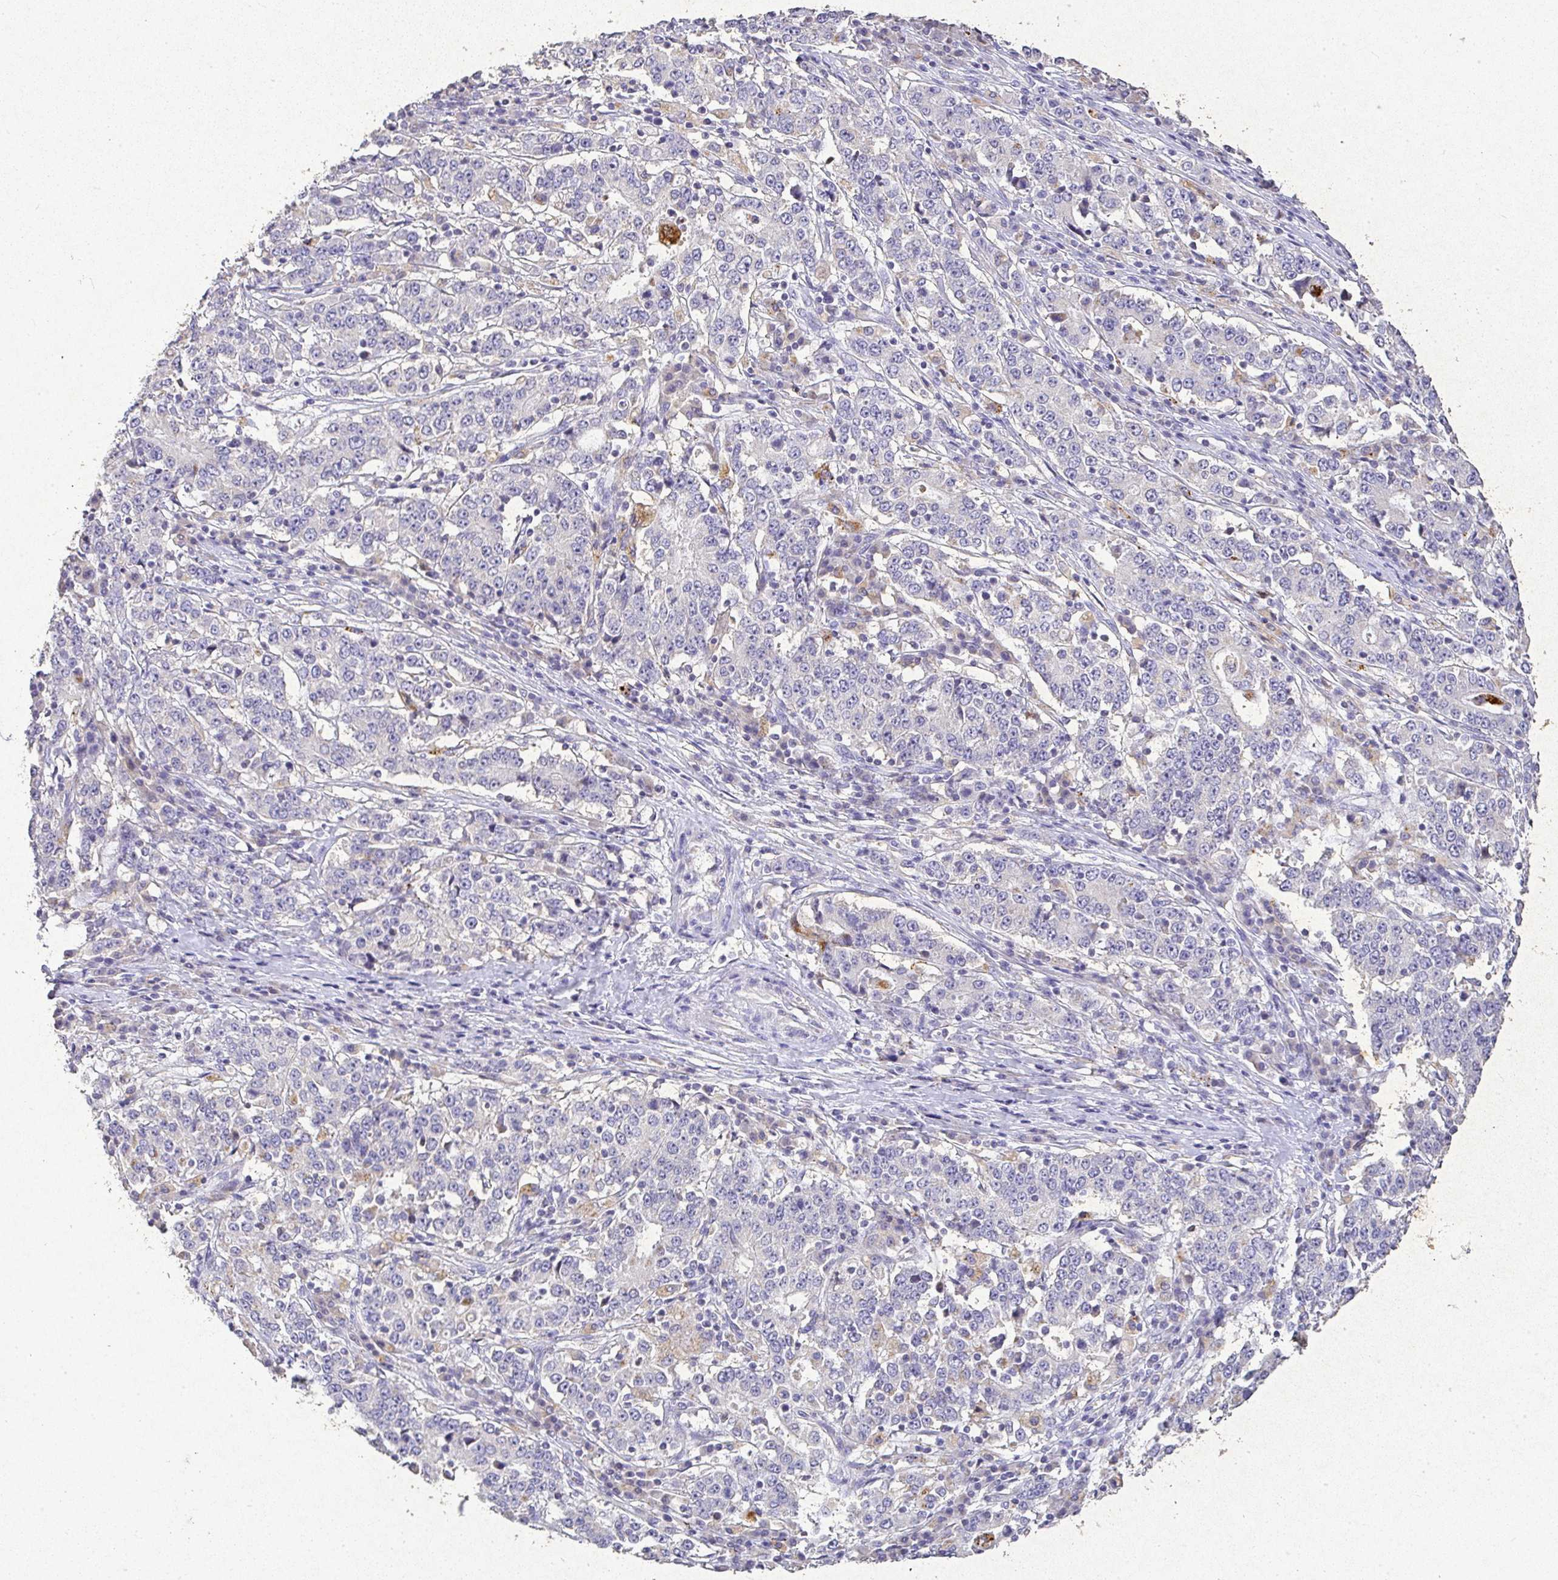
{"staining": {"intensity": "negative", "quantity": "none", "location": "none"}, "tissue": "stomach cancer", "cell_type": "Tumor cells", "image_type": "cancer", "snomed": [{"axis": "morphology", "description": "Adenocarcinoma, NOS"}, {"axis": "topography", "description": "Stomach"}], "caption": "DAB (3,3'-diaminobenzidine) immunohistochemical staining of stomach cancer exhibits no significant expression in tumor cells.", "gene": "RPS2", "patient": {"sex": "male", "age": 59}}